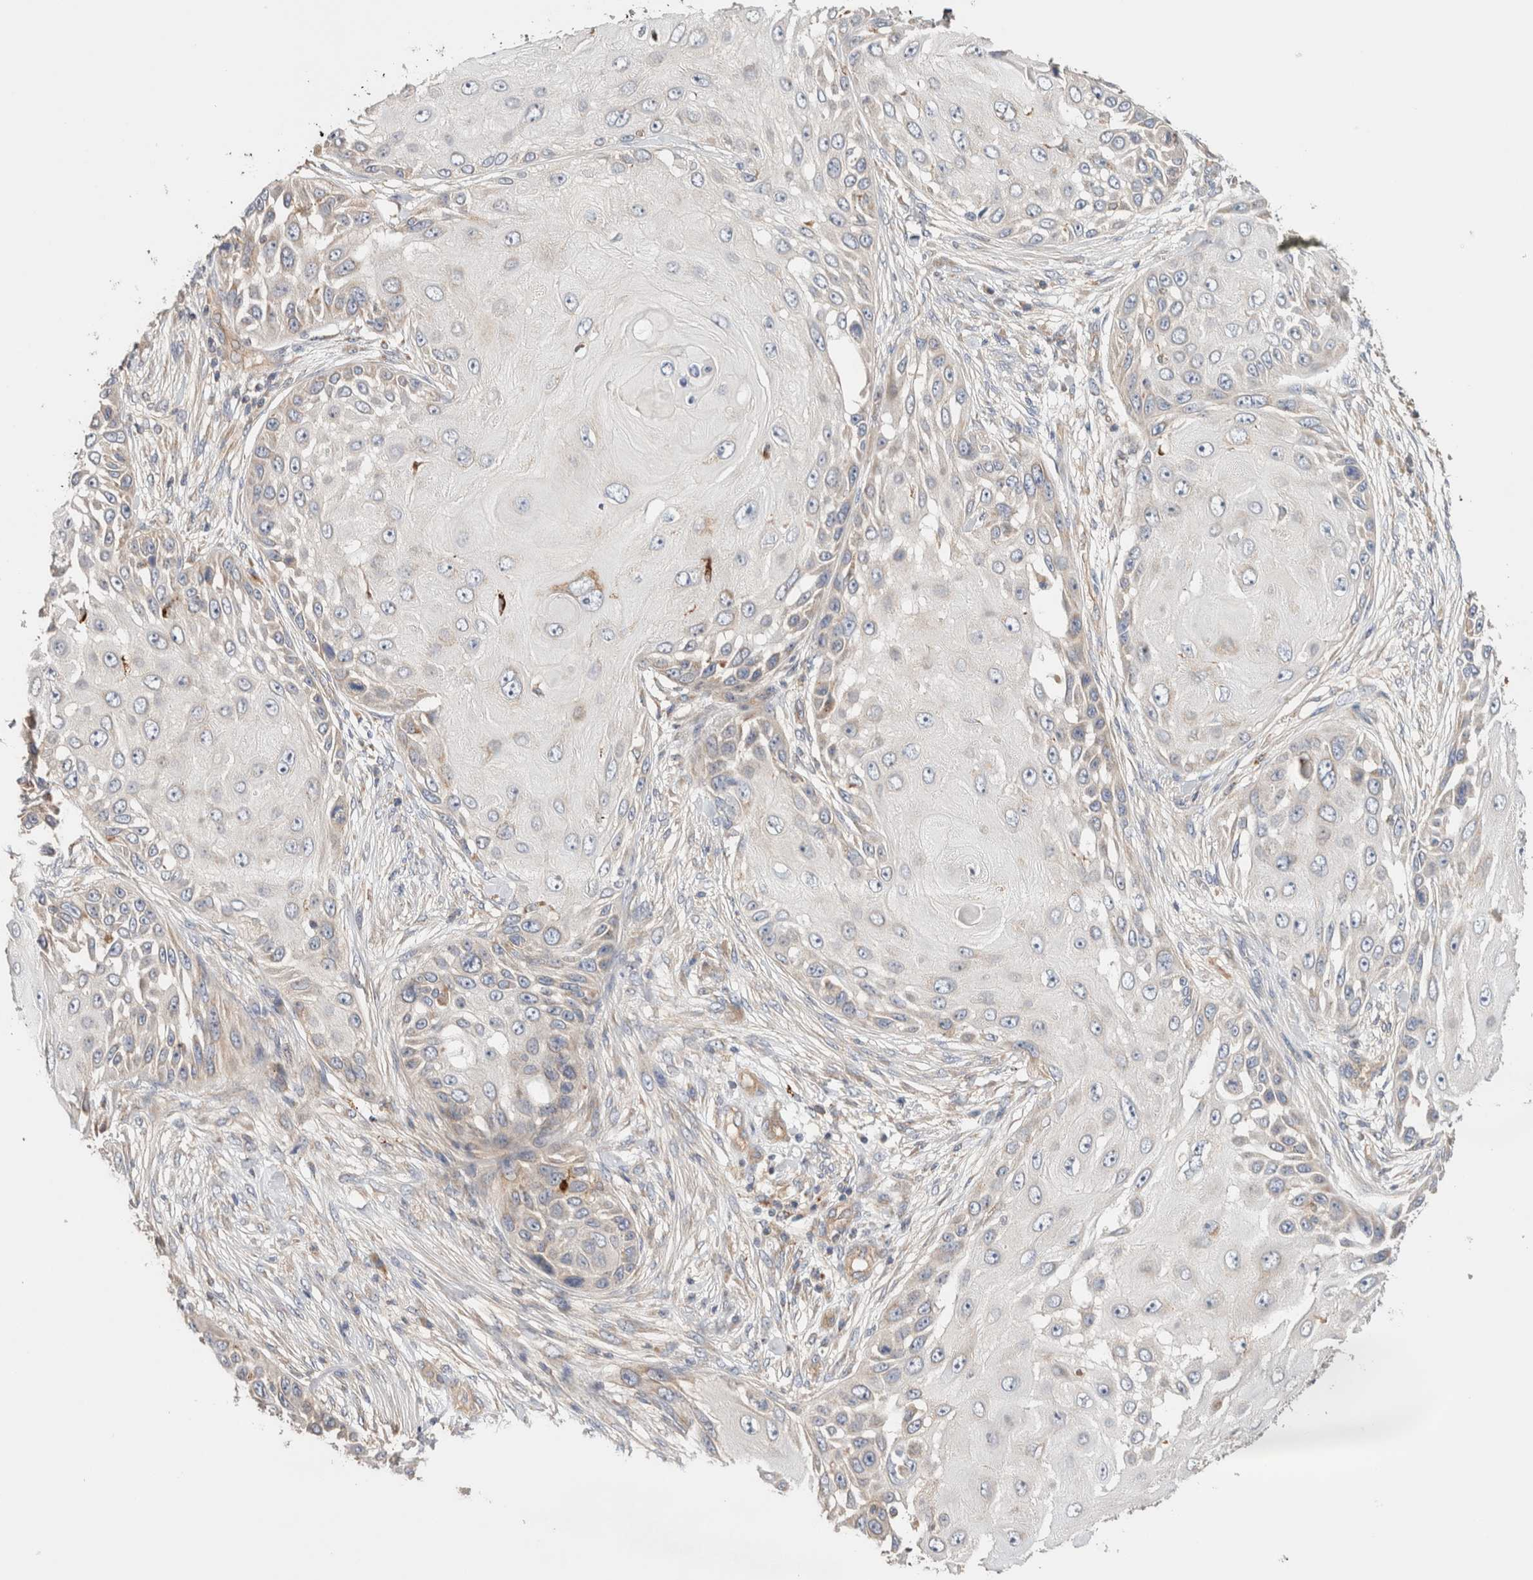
{"staining": {"intensity": "negative", "quantity": "none", "location": "none"}, "tissue": "skin cancer", "cell_type": "Tumor cells", "image_type": "cancer", "snomed": [{"axis": "morphology", "description": "Squamous cell carcinoma, NOS"}, {"axis": "topography", "description": "Skin"}], "caption": "Squamous cell carcinoma (skin) stained for a protein using IHC exhibits no positivity tumor cells.", "gene": "B3GNTL1", "patient": {"sex": "female", "age": 44}}